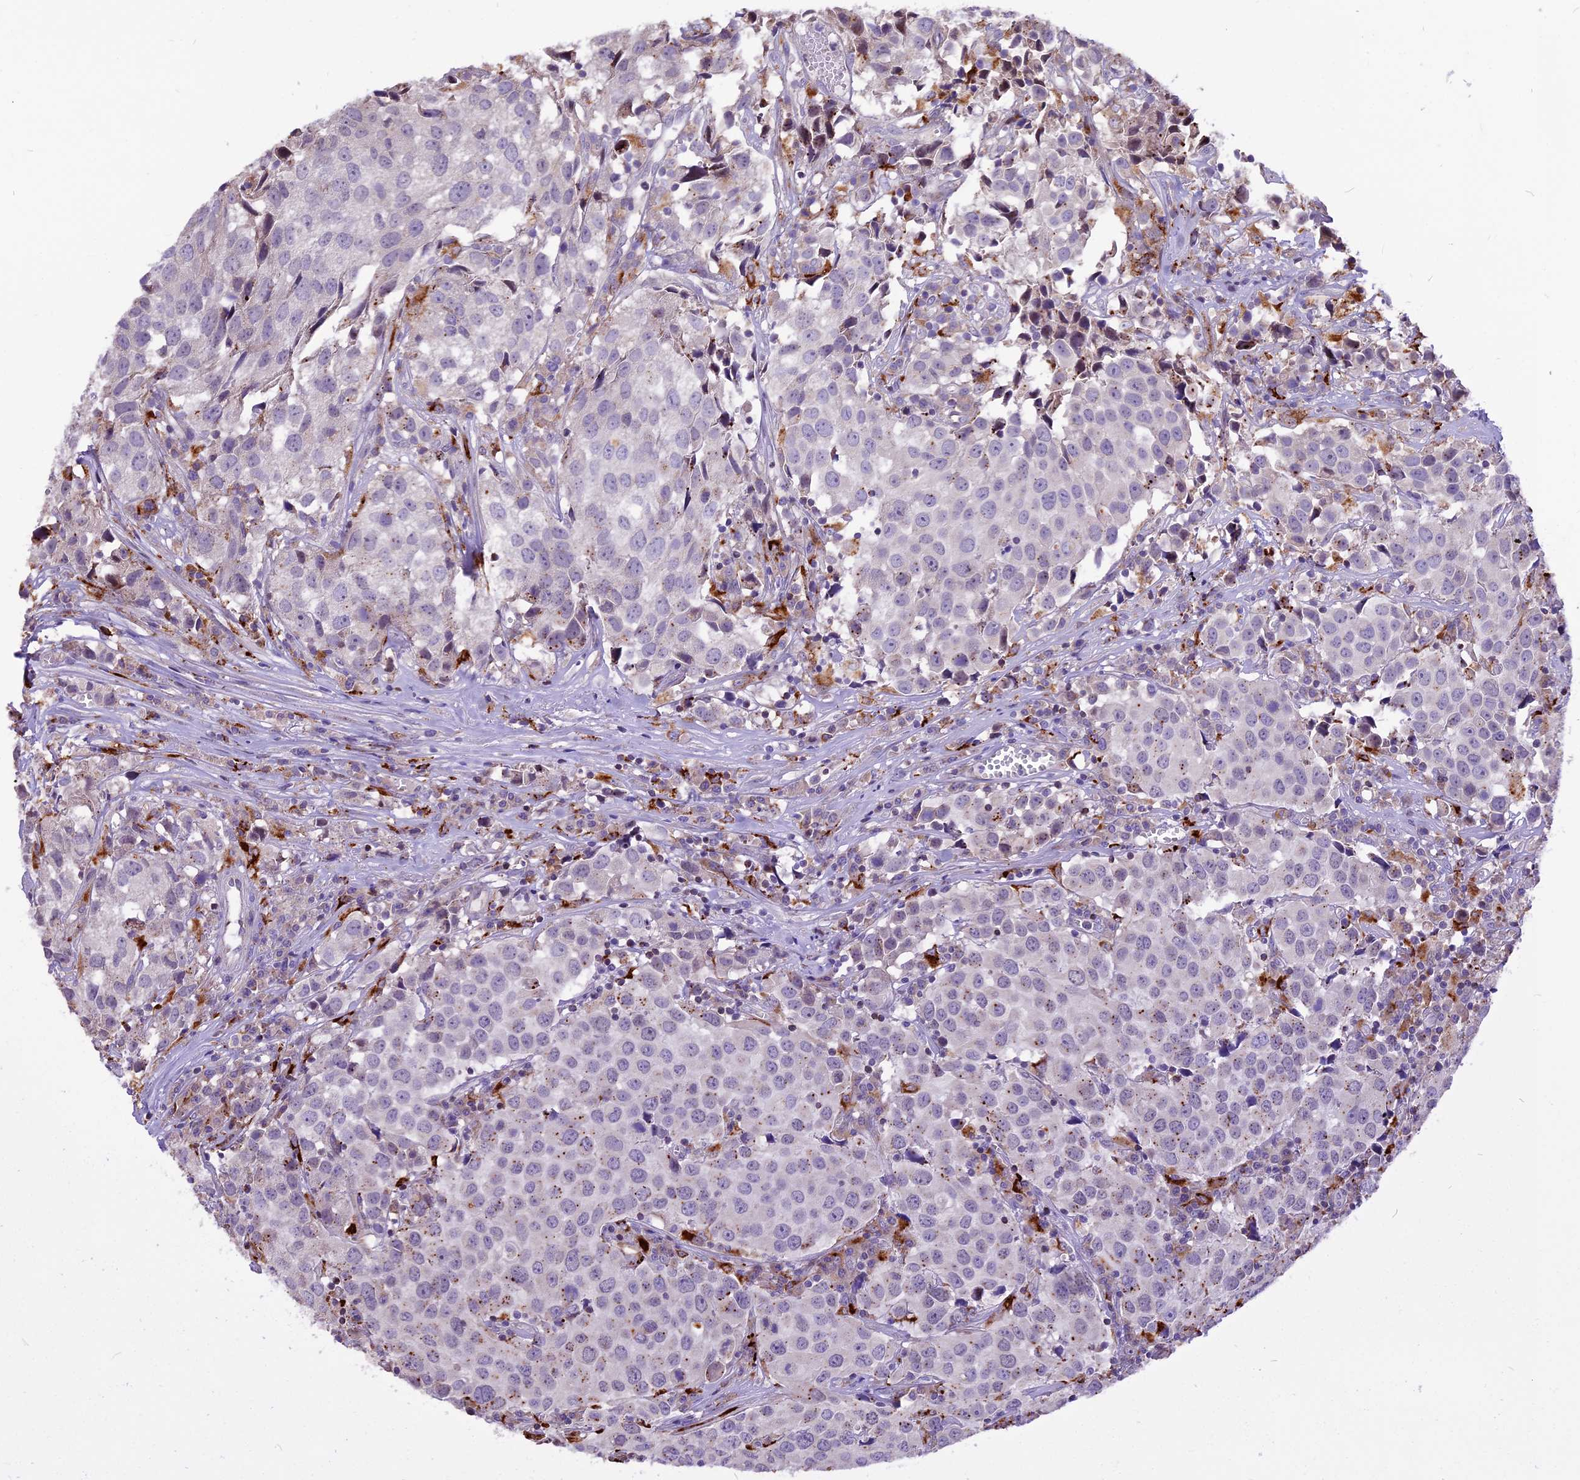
{"staining": {"intensity": "negative", "quantity": "none", "location": "none"}, "tissue": "urothelial cancer", "cell_type": "Tumor cells", "image_type": "cancer", "snomed": [{"axis": "morphology", "description": "Urothelial carcinoma, High grade"}, {"axis": "topography", "description": "Urinary bladder"}], "caption": "The photomicrograph reveals no staining of tumor cells in urothelial cancer.", "gene": "THRSP", "patient": {"sex": "female", "age": 75}}